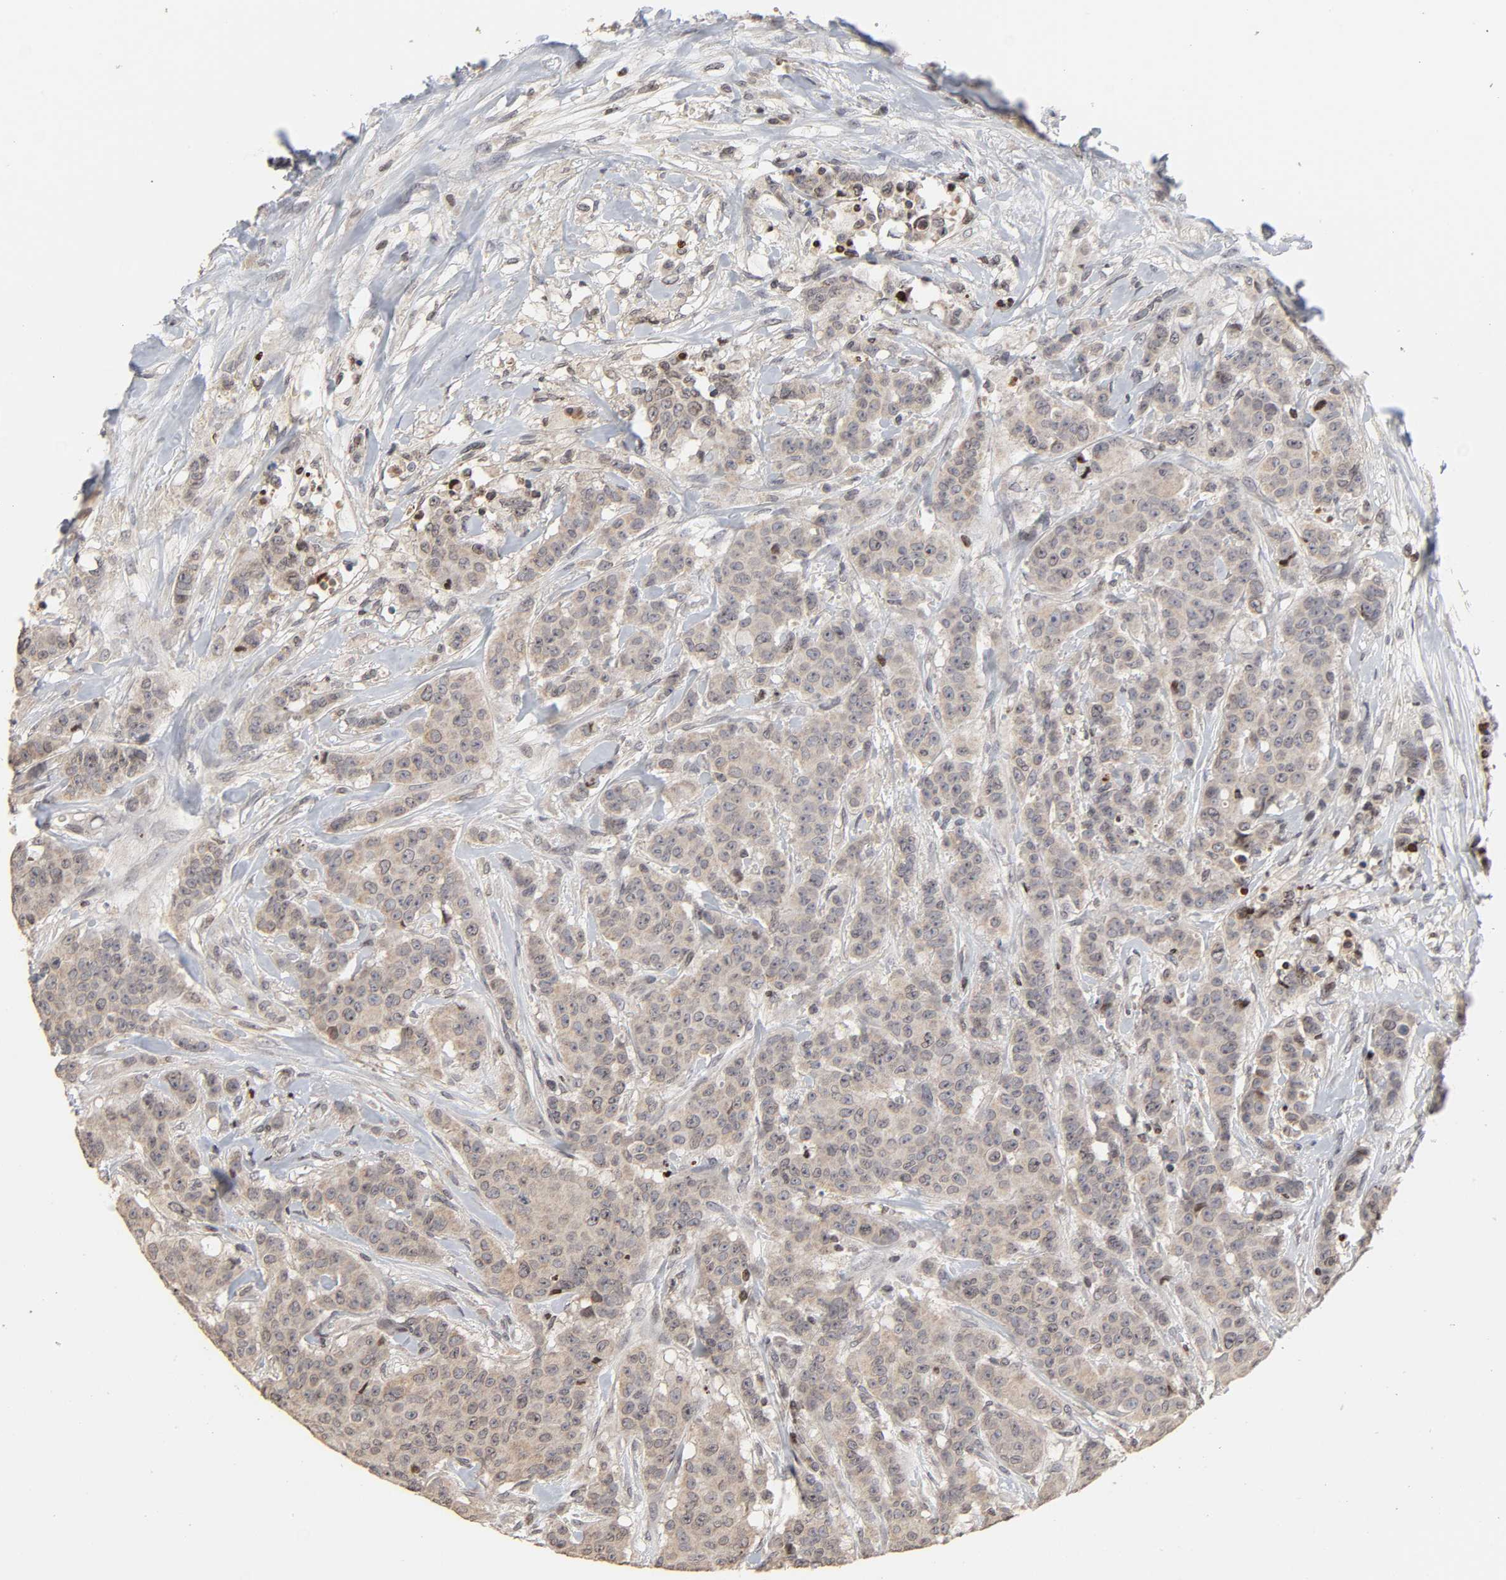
{"staining": {"intensity": "weak", "quantity": ">75%", "location": "cytoplasmic/membranous"}, "tissue": "breast cancer", "cell_type": "Tumor cells", "image_type": "cancer", "snomed": [{"axis": "morphology", "description": "Duct carcinoma"}, {"axis": "topography", "description": "Breast"}], "caption": "Immunohistochemistry of human breast intraductal carcinoma reveals low levels of weak cytoplasmic/membranous staining in approximately >75% of tumor cells.", "gene": "ZNF473", "patient": {"sex": "female", "age": 40}}